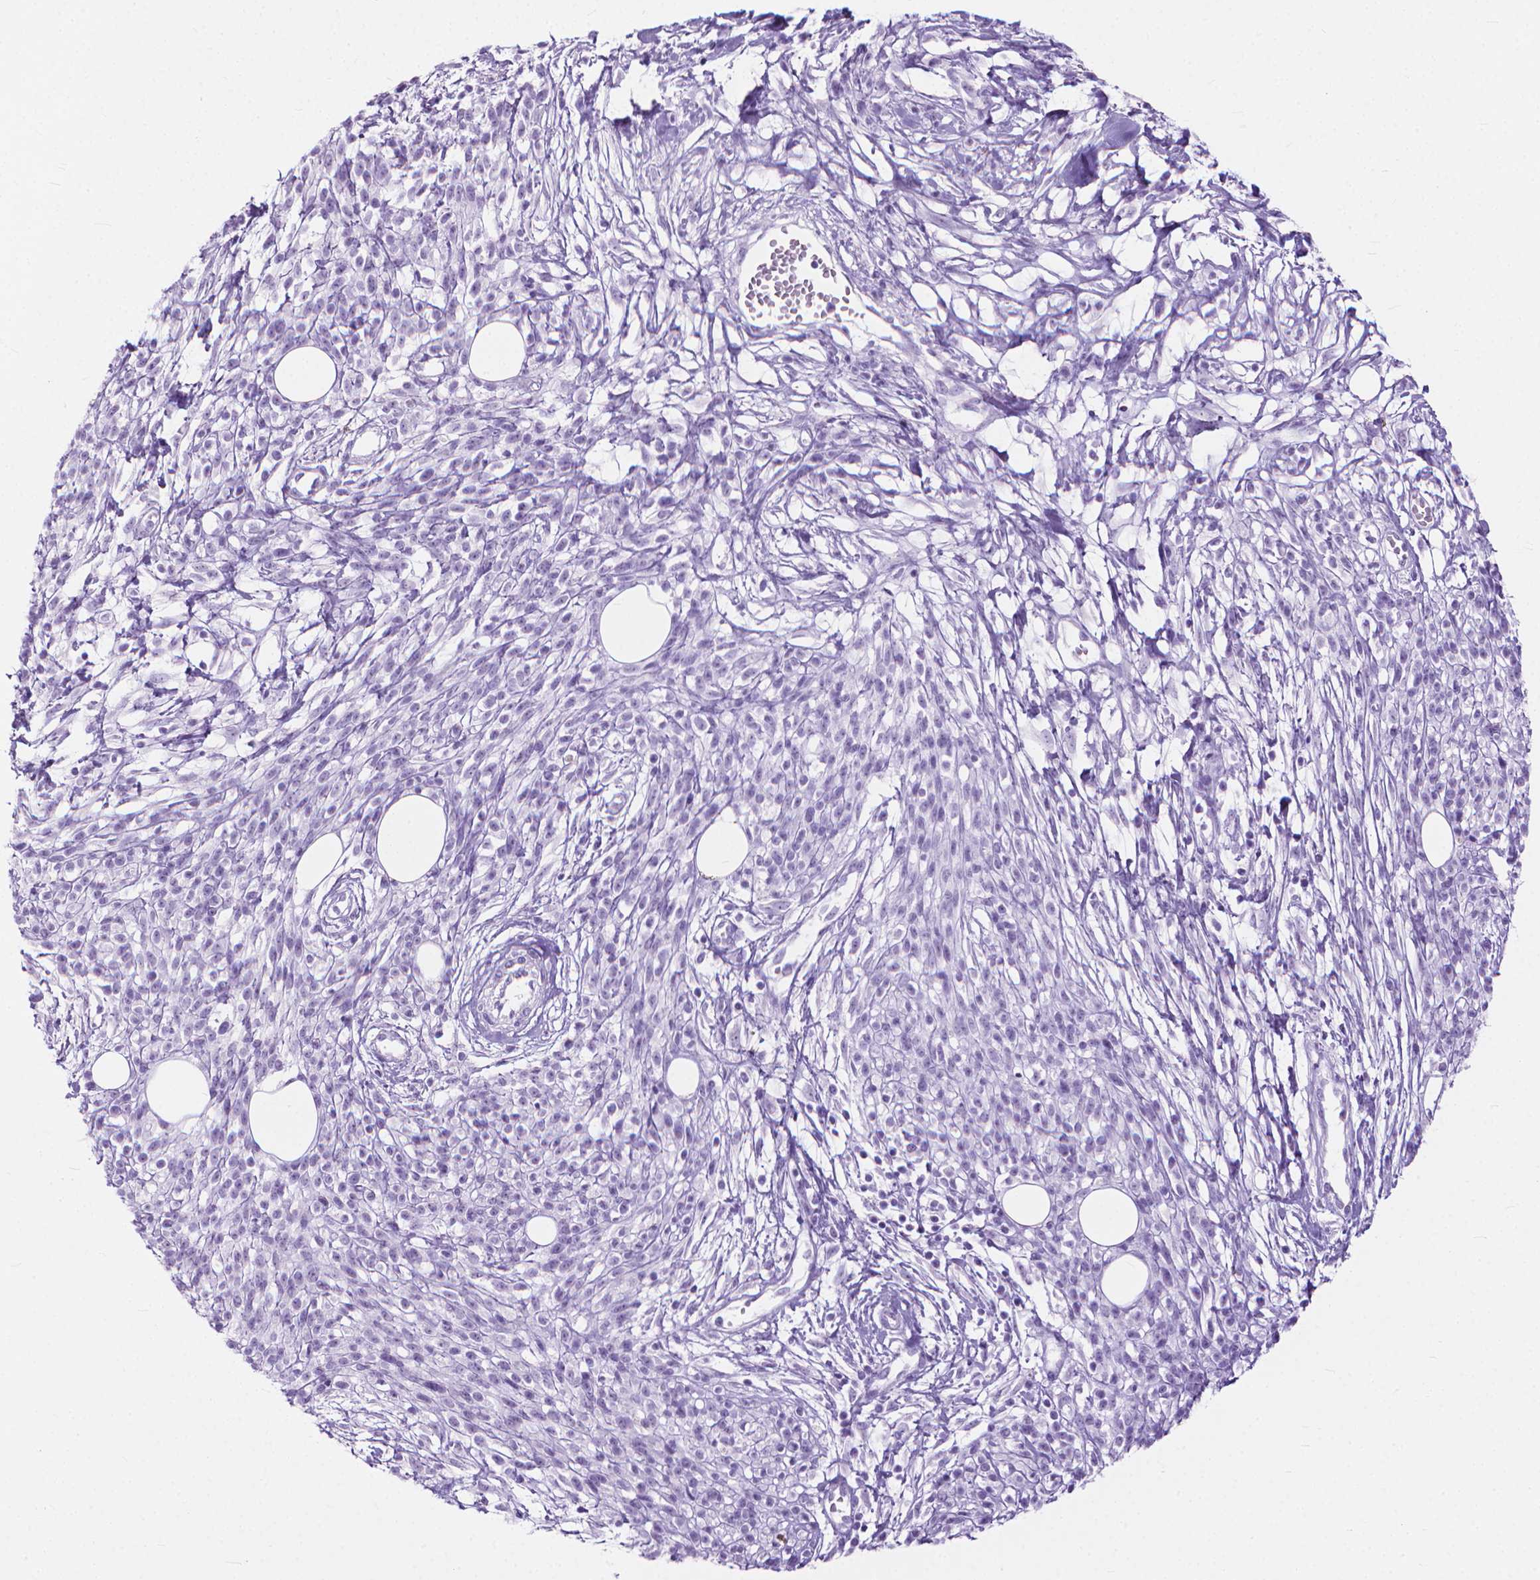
{"staining": {"intensity": "negative", "quantity": "none", "location": "none"}, "tissue": "melanoma", "cell_type": "Tumor cells", "image_type": "cancer", "snomed": [{"axis": "morphology", "description": "Malignant melanoma, NOS"}, {"axis": "topography", "description": "Skin"}, {"axis": "topography", "description": "Skin of trunk"}], "caption": "Tumor cells show no significant protein expression in malignant melanoma.", "gene": "HTR2B", "patient": {"sex": "male", "age": 74}}